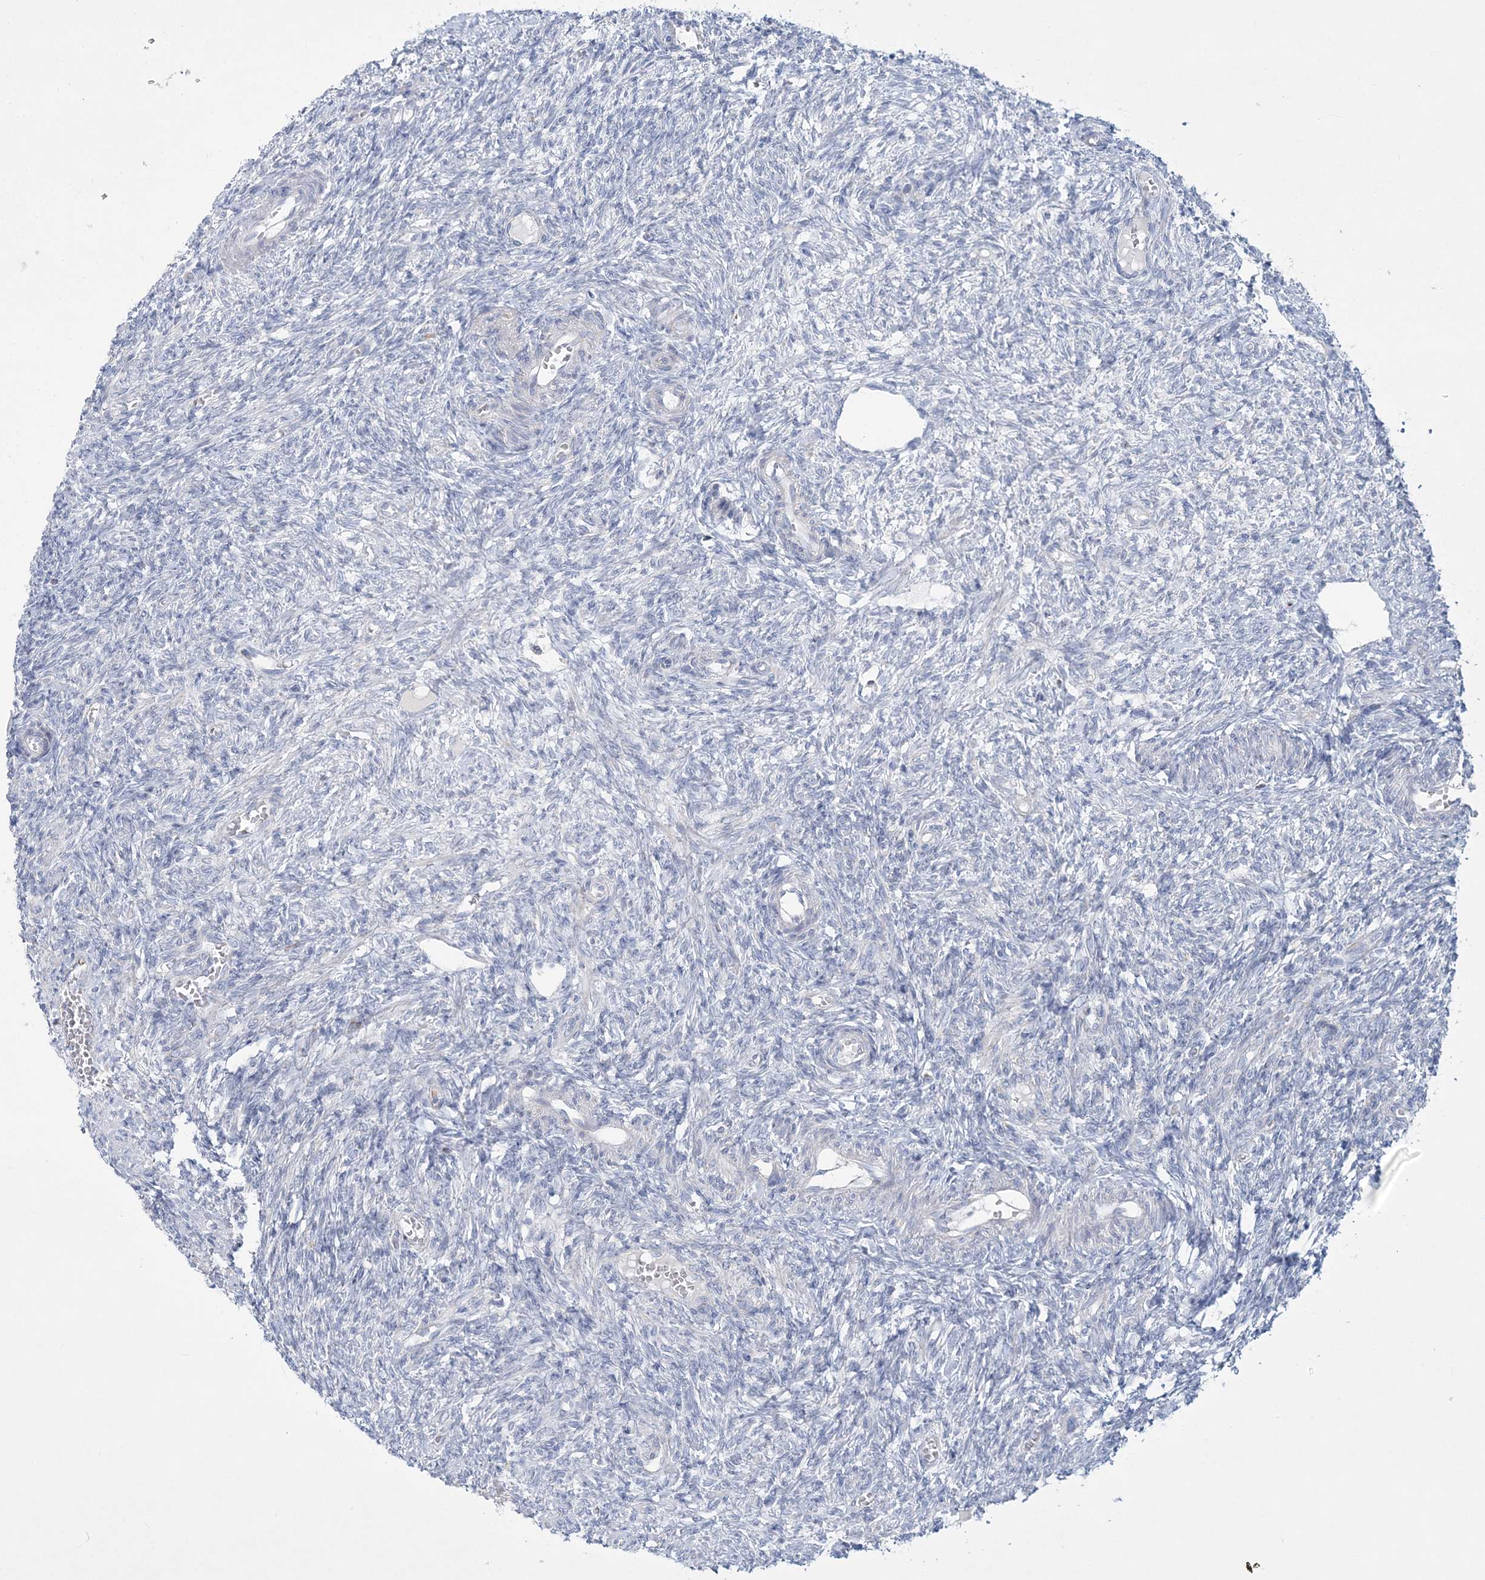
{"staining": {"intensity": "negative", "quantity": "none", "location": "none"}, "tissue": "ovary", "cell_type": "Ovarian stroma cells", "image_type": "normal", "snomed": [{"axis": "morphology", "description": "Normal tissue, NOS"}, {"axis": "topography", "description": "Ovary"}], "caption": "A high-resolution image shows immunohistochemistry (IHC) staining of benign ovary, which shows no significant expression in ovarian stroma cells.", "gene": "TBC1D7", "patient": {"sex": "female", "age": 27}}